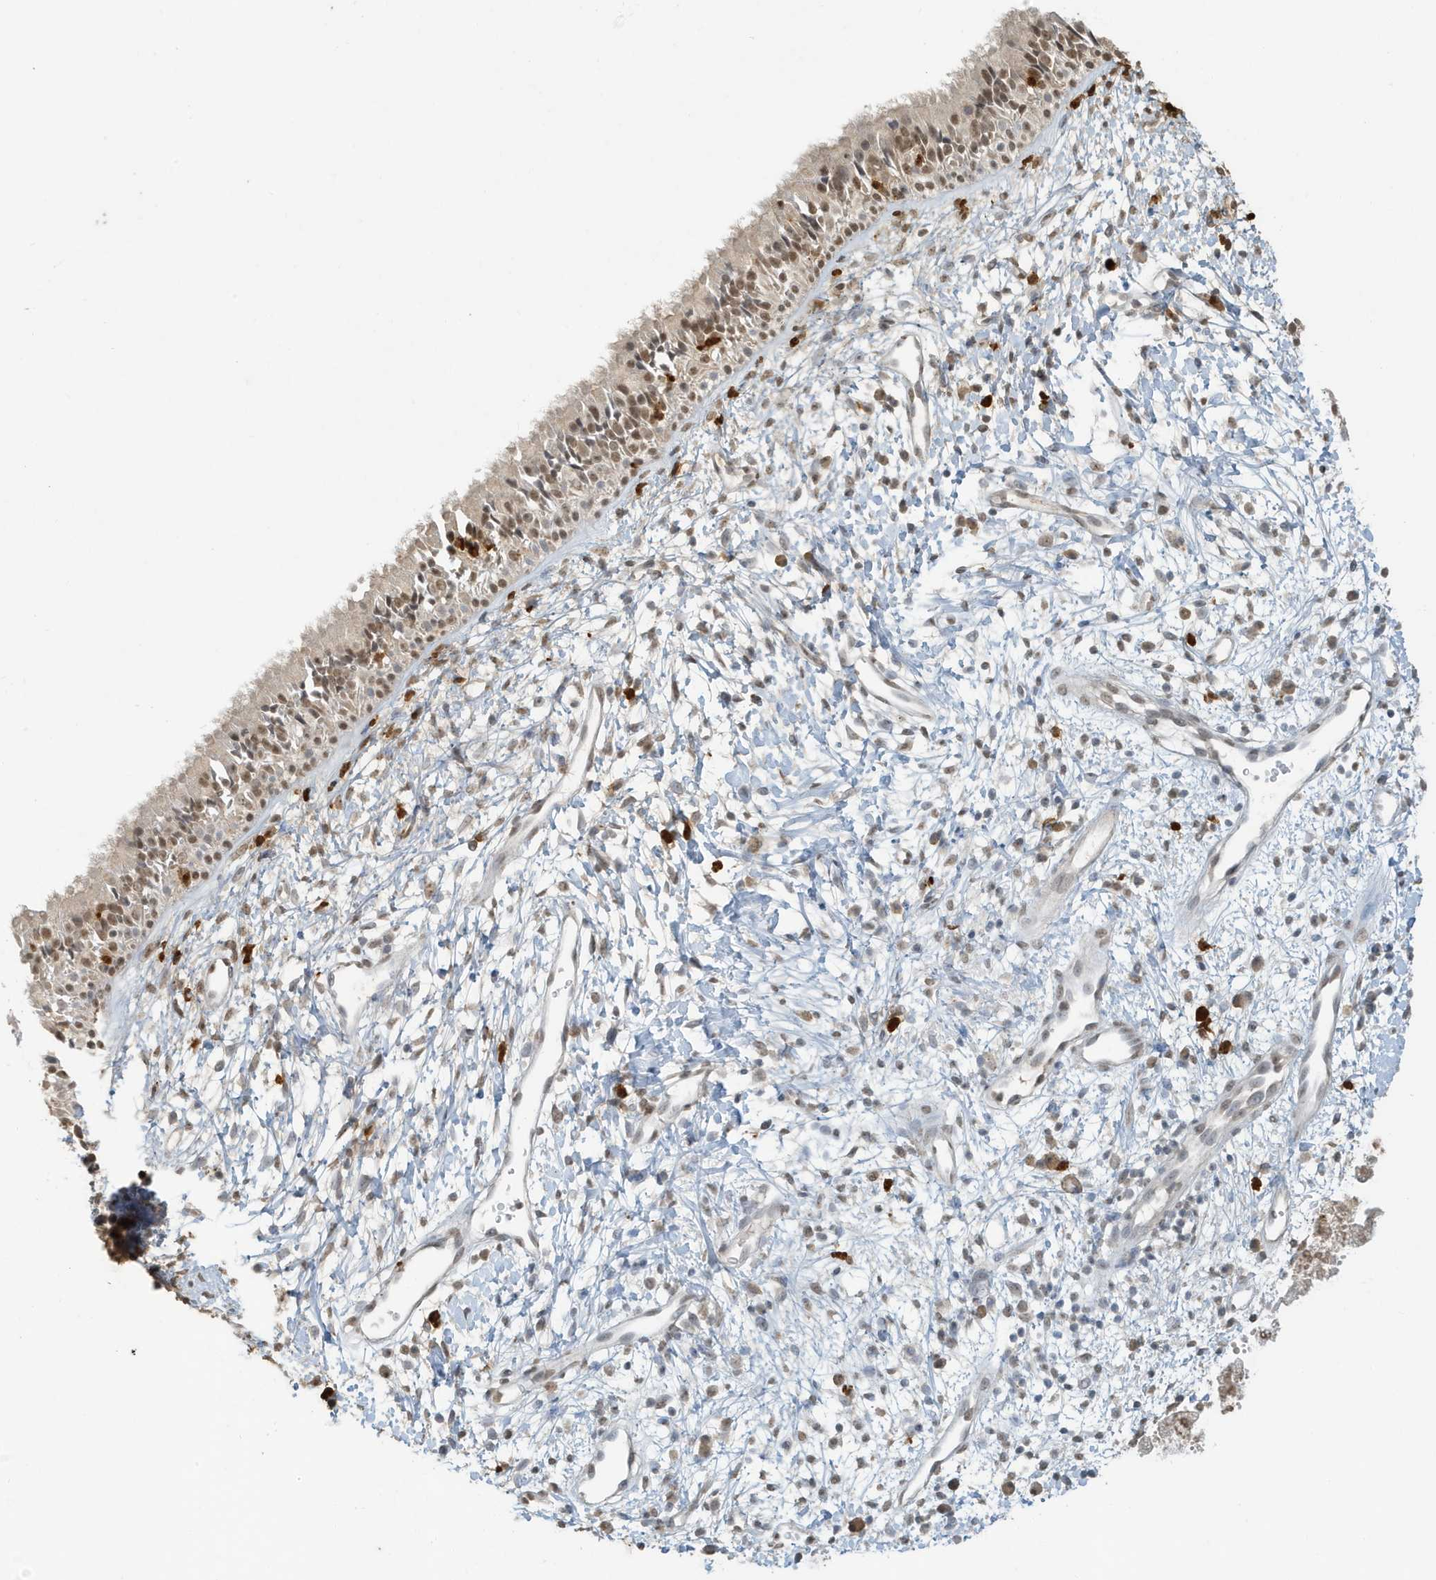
{"staining": {"intensity": "moderate", "quantity": "<25%", "location": "nuclear"}, "tissue": "nasopharynx", "cell_type": "Respiratory epithelial cells", "image_type": "normal", "snomed": [{"axis": "morphology", "description": "Normal tissue, NOS"}, {"axis": "topography", "description": "Nasopharynx"}], "caption": "DAB immunohistochemical staining of unremarkable human nasopharynx shows moderate nuclear protein positivity in about <25% of respiratory epithelial cells. (IHC, brightfield microscopy, high magnification).", "gene": "DEFA1", "patient": {"sex": "male", "age": 22}}